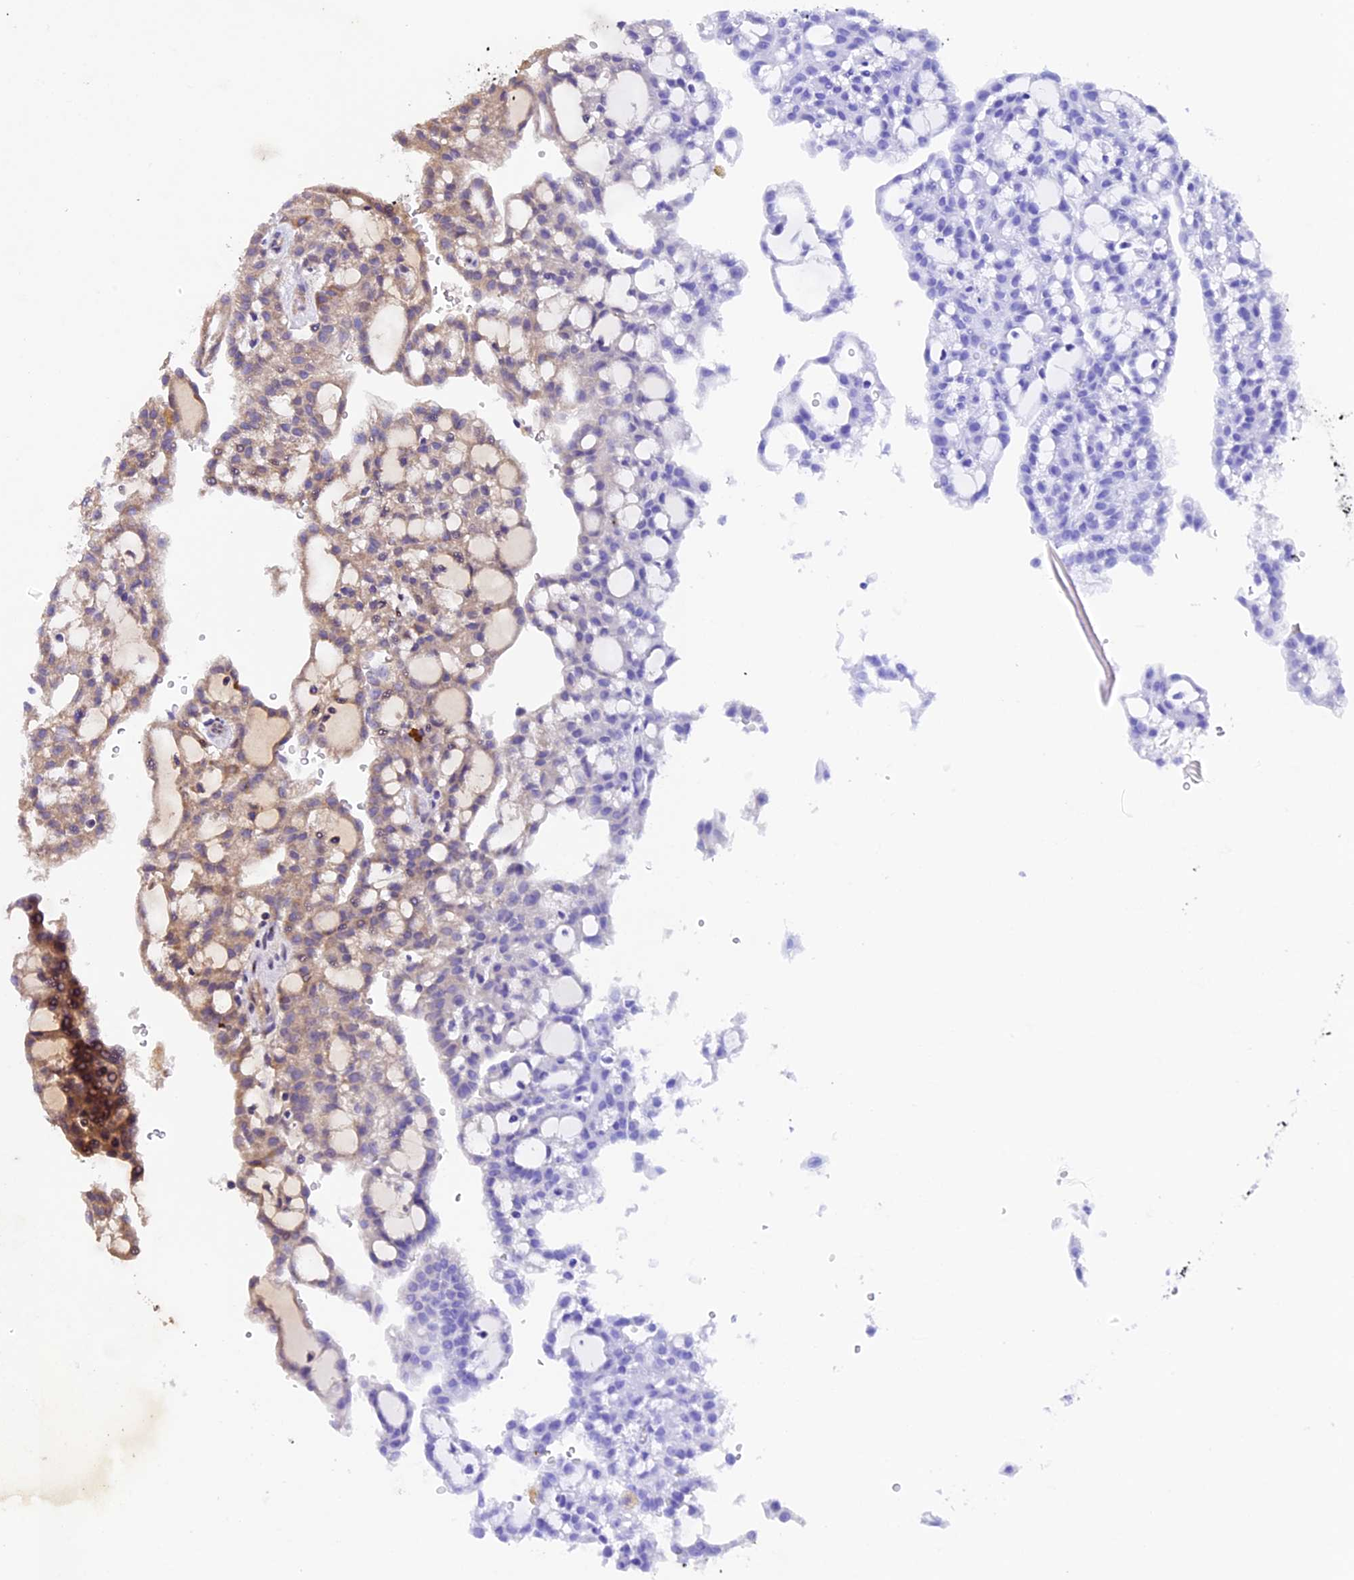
{"staining": {"intensity": "weak", "quantity": "<25%", "location": "cytoplasmic/membranous"}, "tissue": "renal cancer", "cell_type": "Tumor cells", "image_type": "cancer", "snomed": [{"axis": "morphology", "description": "Adenocarcinoma, NOS"}, {"axis": "topography", "description": "Kidney"}], "caption": "Adenocarcinoma (renal) was stained to show a protein in brown. There is no significant expression in tumor cells.", "gene": "SBNO2", "patient": {"sex": "male", "age": 63}}